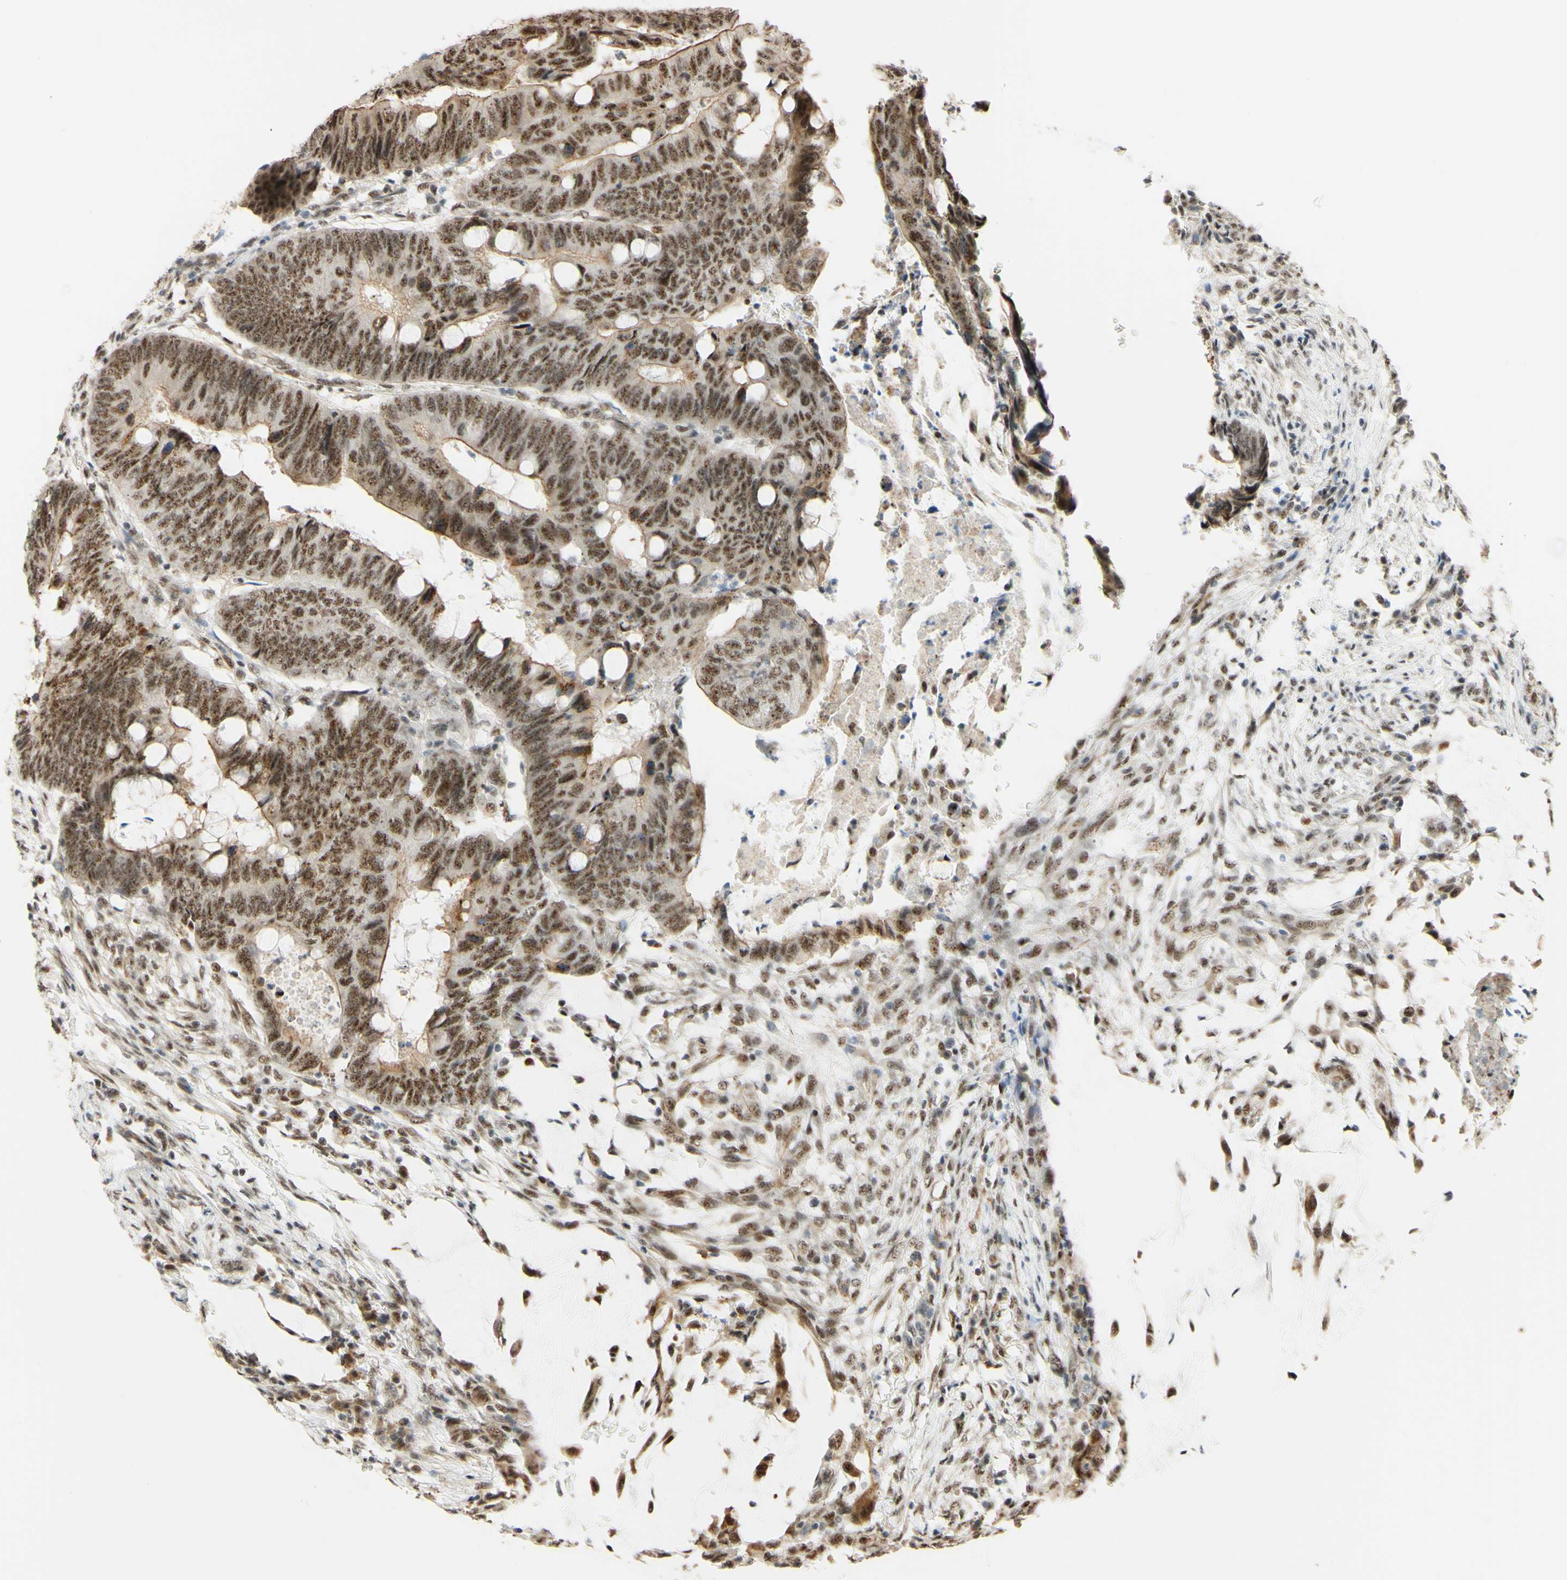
{"staining": {"intensity": "moderate", "quantity": ">75%", "location": "cytoplasmic/membranous,nuclear"}, "tissue": "colorectal cancer", "cell_type": "Tumor cells", "image_type": "cancer", "snomed": [{"axis": "morphology", "description": "Normal tissue, NOS"}, {"axis": "morphology", "description": "Adenocarcinoma, NOS"}, {"axis": "topography", "description": "Rectum"}, {"axis": "topography", "description": "Peripheral nerve tissue"}], "caption": "This is an image of IHC staining of colorectal cancer (adenocarcinoma), which shows moderate staining in the cytoplasmic/membranous and nuclear of tumor cells.", "gene": "SAP18", "patient": {"sex": "male", "age": 92}}